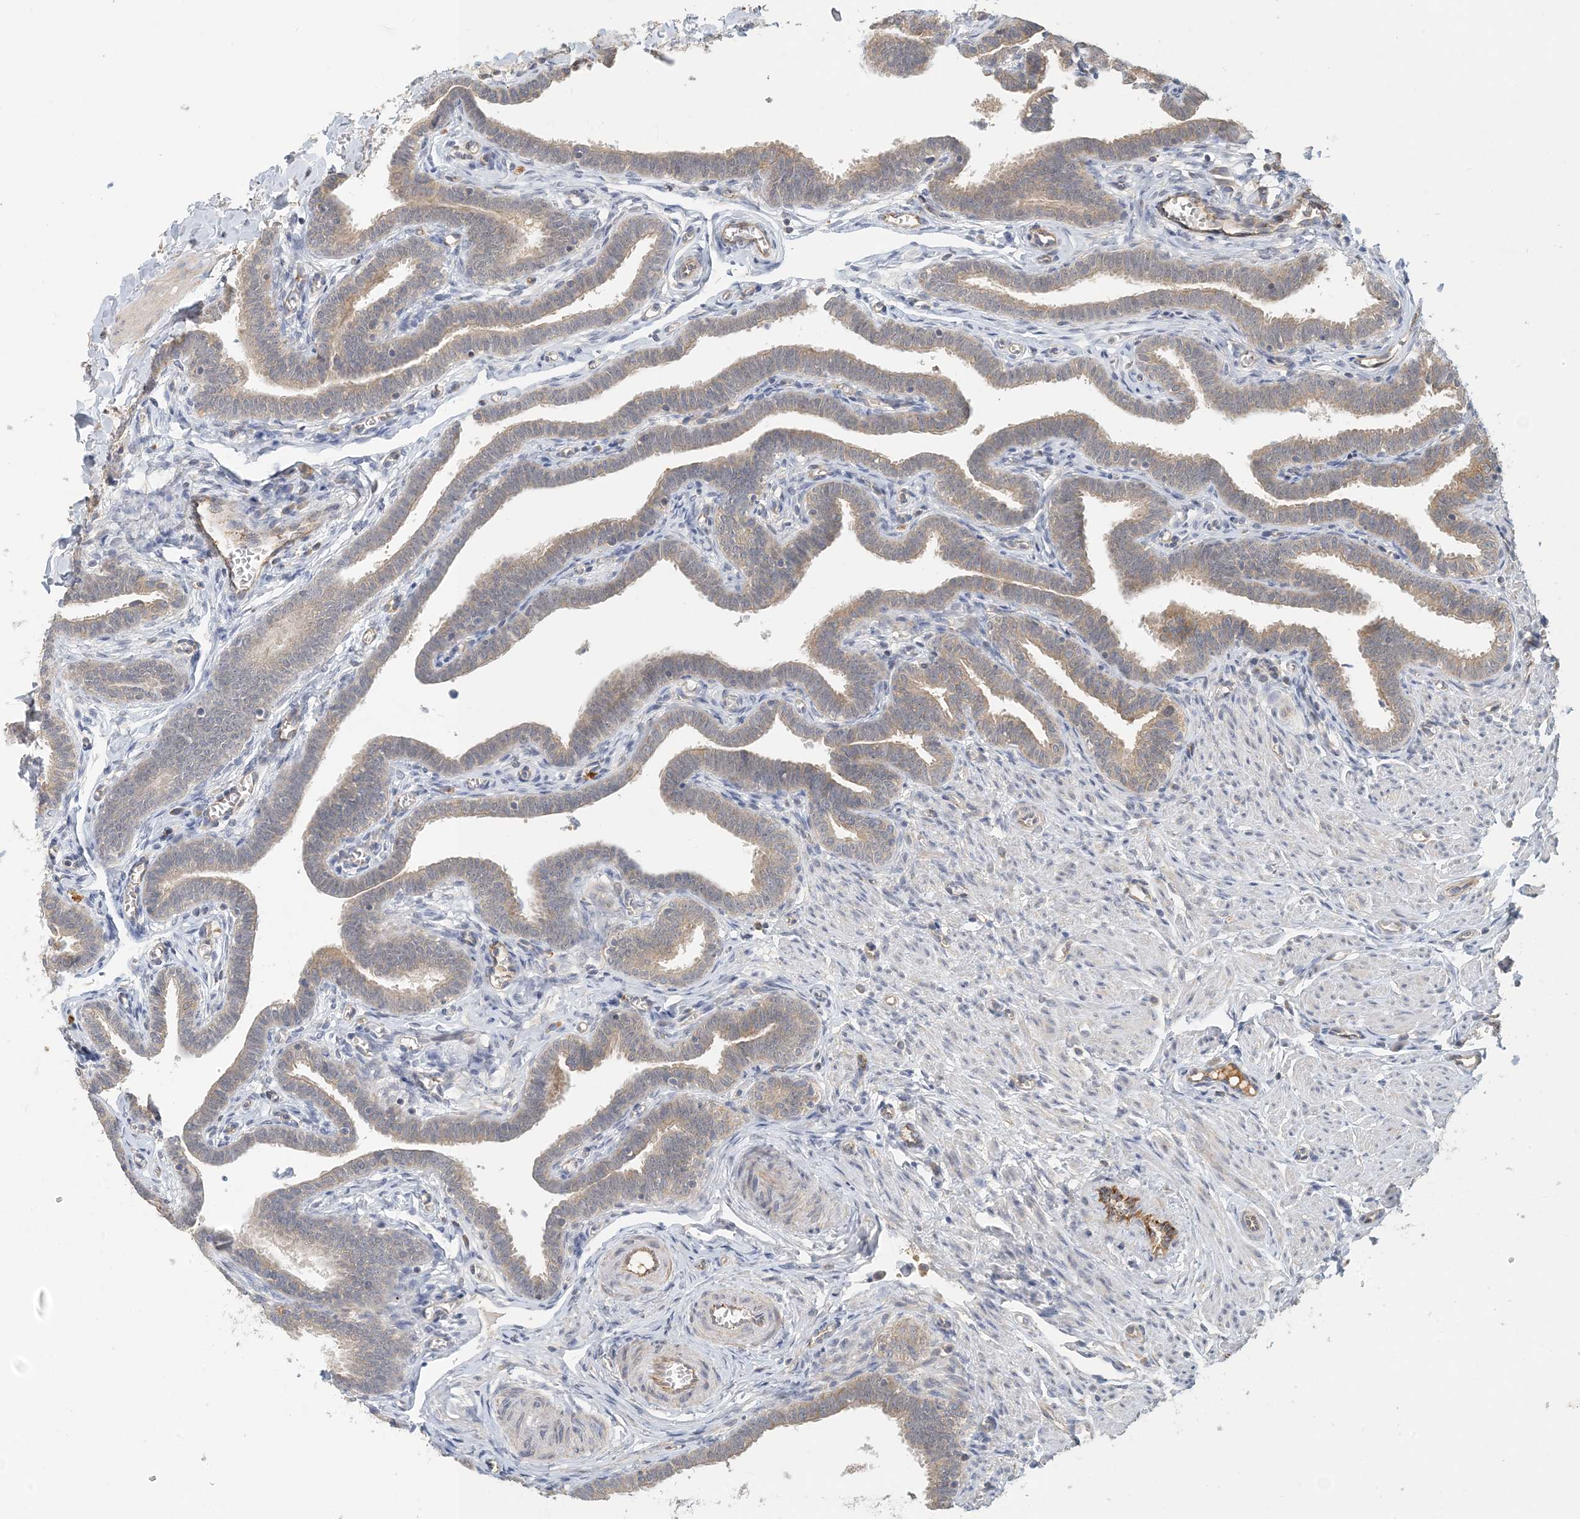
{"staining": {"intensity": "weak", "quantity": ">75%", "location": "cytoplasmic/membranous"}, "tissue": "fallopian tube", "cell_type": "Glandular cells", "image_type": "normal", "snomed": [{"axis": "morphology", "description": "Normal tissue, NOS"}, {"axis": "topography", "description": "Fallopian tube"}], "caption": "This is a photomicrograph of immunohistochemistry (IHC) staining of benign fallopian tube, which shows weak staining in the cytoplasmic/membranous of glandular cells.", "gene": "ZBTB3", "patient": {"sex": "female", "age": 36}}